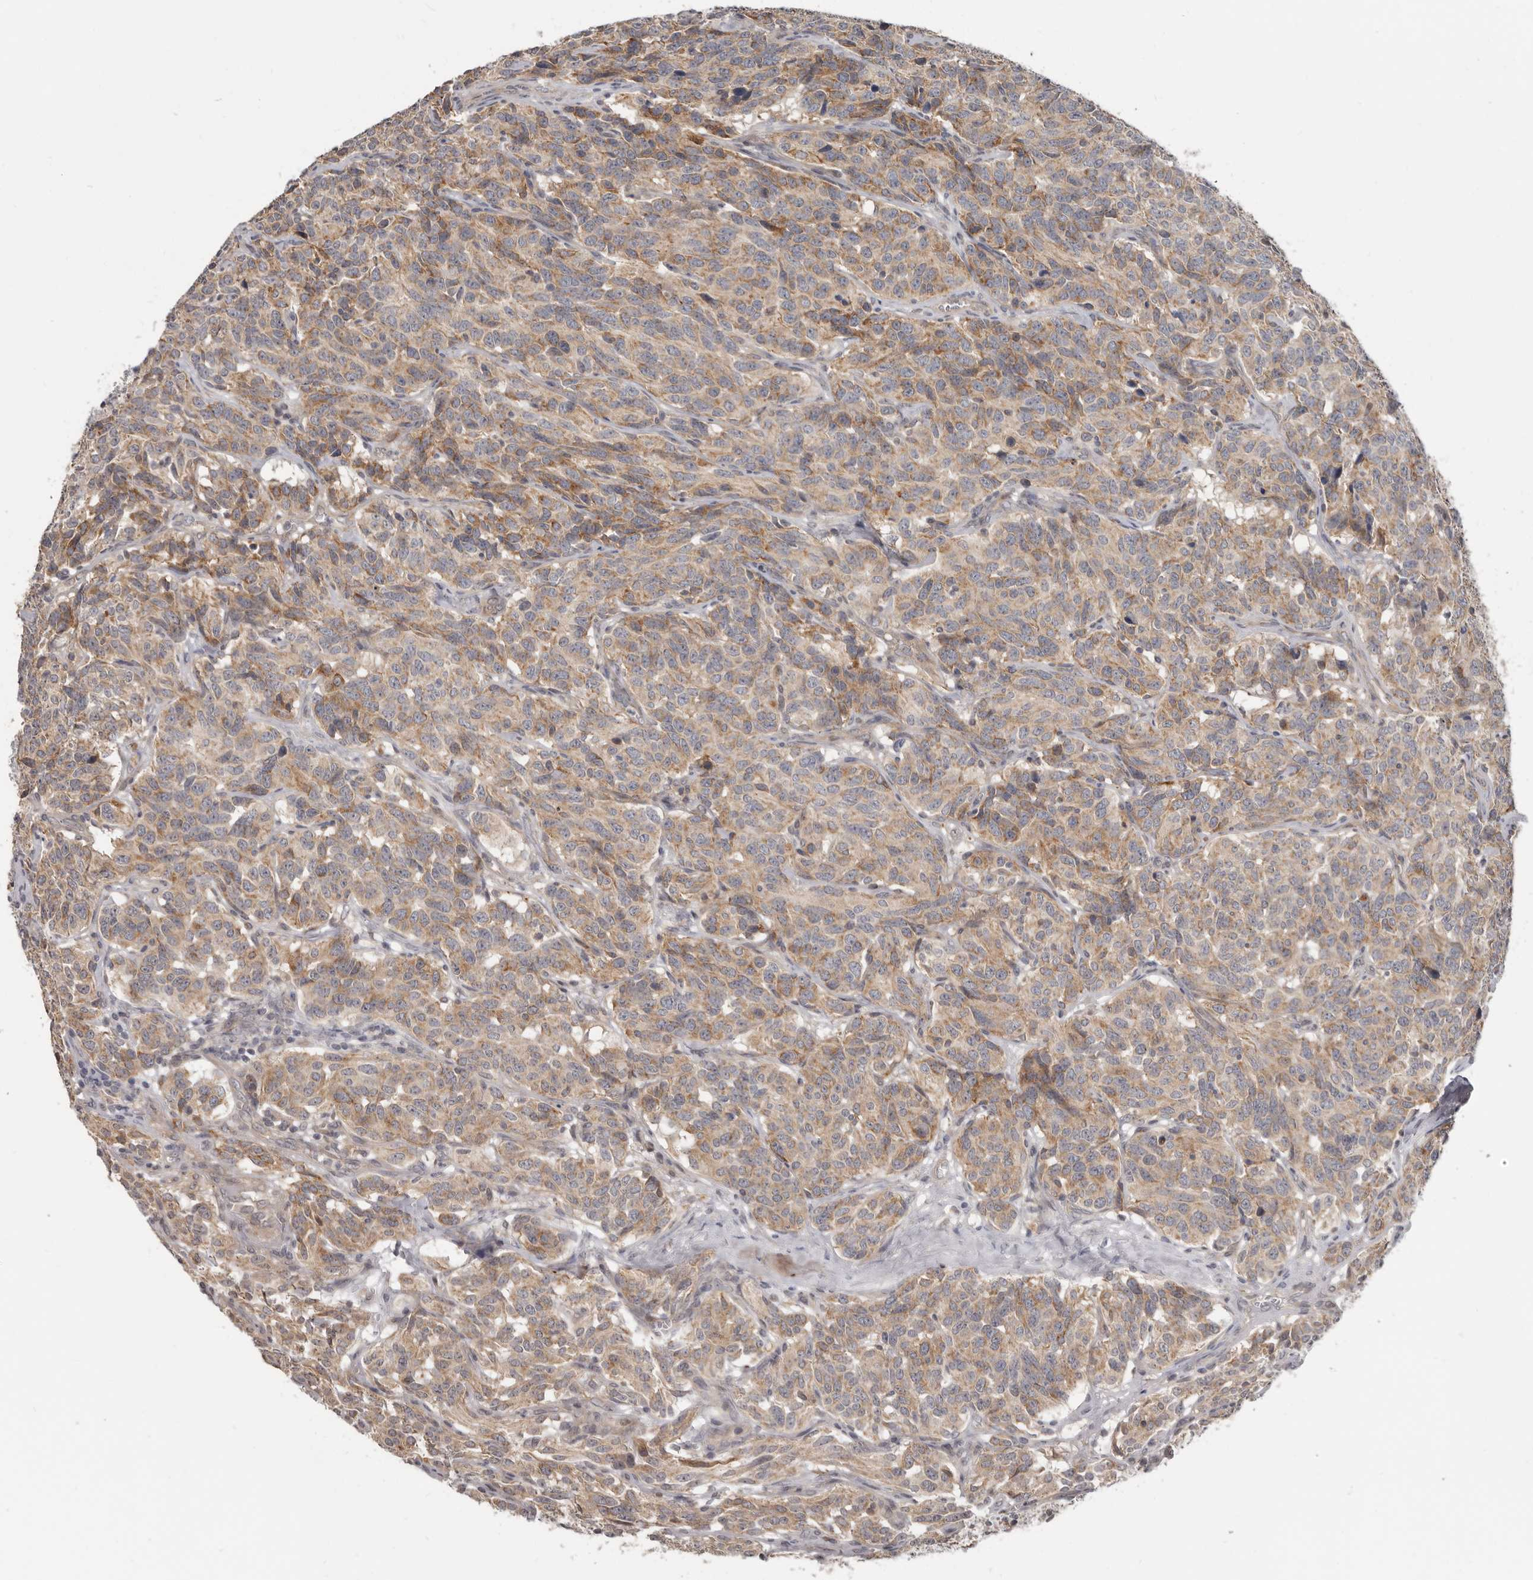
{"staining": {"intensity": "moderate", "quantity": ">75%", "location": "cytoplasmic/membranous"}, "tissue": "carcinoid", "cell_type": "Tumor cells", "image_type": "cancer", "snomed": [{"axis": "morphology", "description": "Carcinoid, malignant, NOS"}, {"axis": "topography", "description": "Lung"}], "caption": "Carcinoid stained with a brown dye demonstrates moderate cytoplasmic/membranous positive staining in approximately >75% of tumor cells.", "gene": "BAD", "patient": {"sex": "female", "age": 46}}